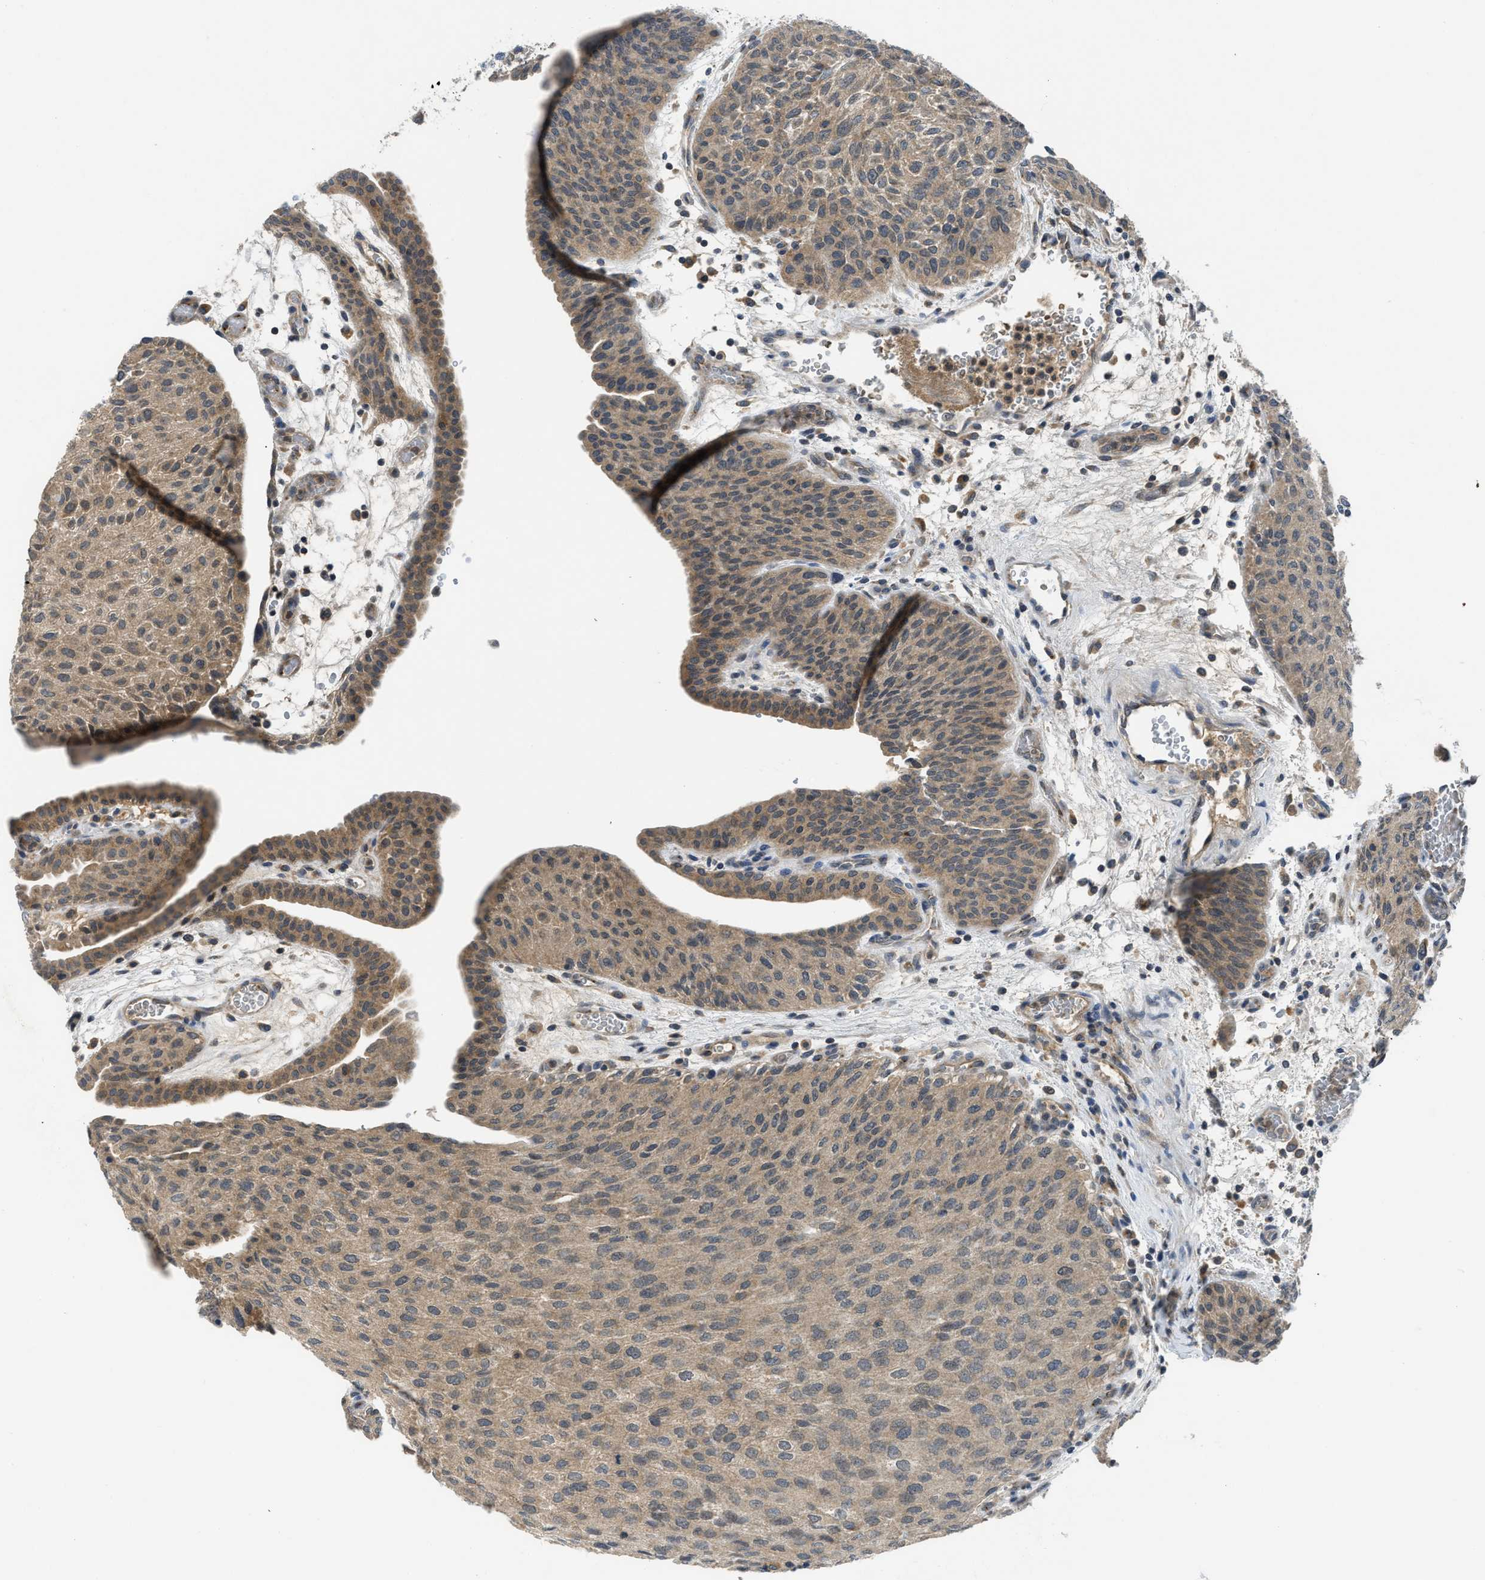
{"staining": {"intensity": "moderate", "quantity": ">75%", "location": "cytoplasmic/membranous"}, "tissue": "urothelial cancer", "cell_type": "Tumor cells", "image_type": "cancer", "snomed": [{"axis": "morphology", "description": "Urothelial carcinoma, Low grade"}, {"axis": "morphology", "description": "Urothelial carcinoma, High grade"}, {"axis": "topography", "description": "Urinary bladder"}], "caption": "Approximately >75% of tumor cells in urothelial carcinoma (low-grade) demonstrate moderate cytoplasmic/membranous protein staining as visualized by brown immunohistochemical staining.", "gene": "PDE7A", "patient": {"sex": "male", "age": 35}}